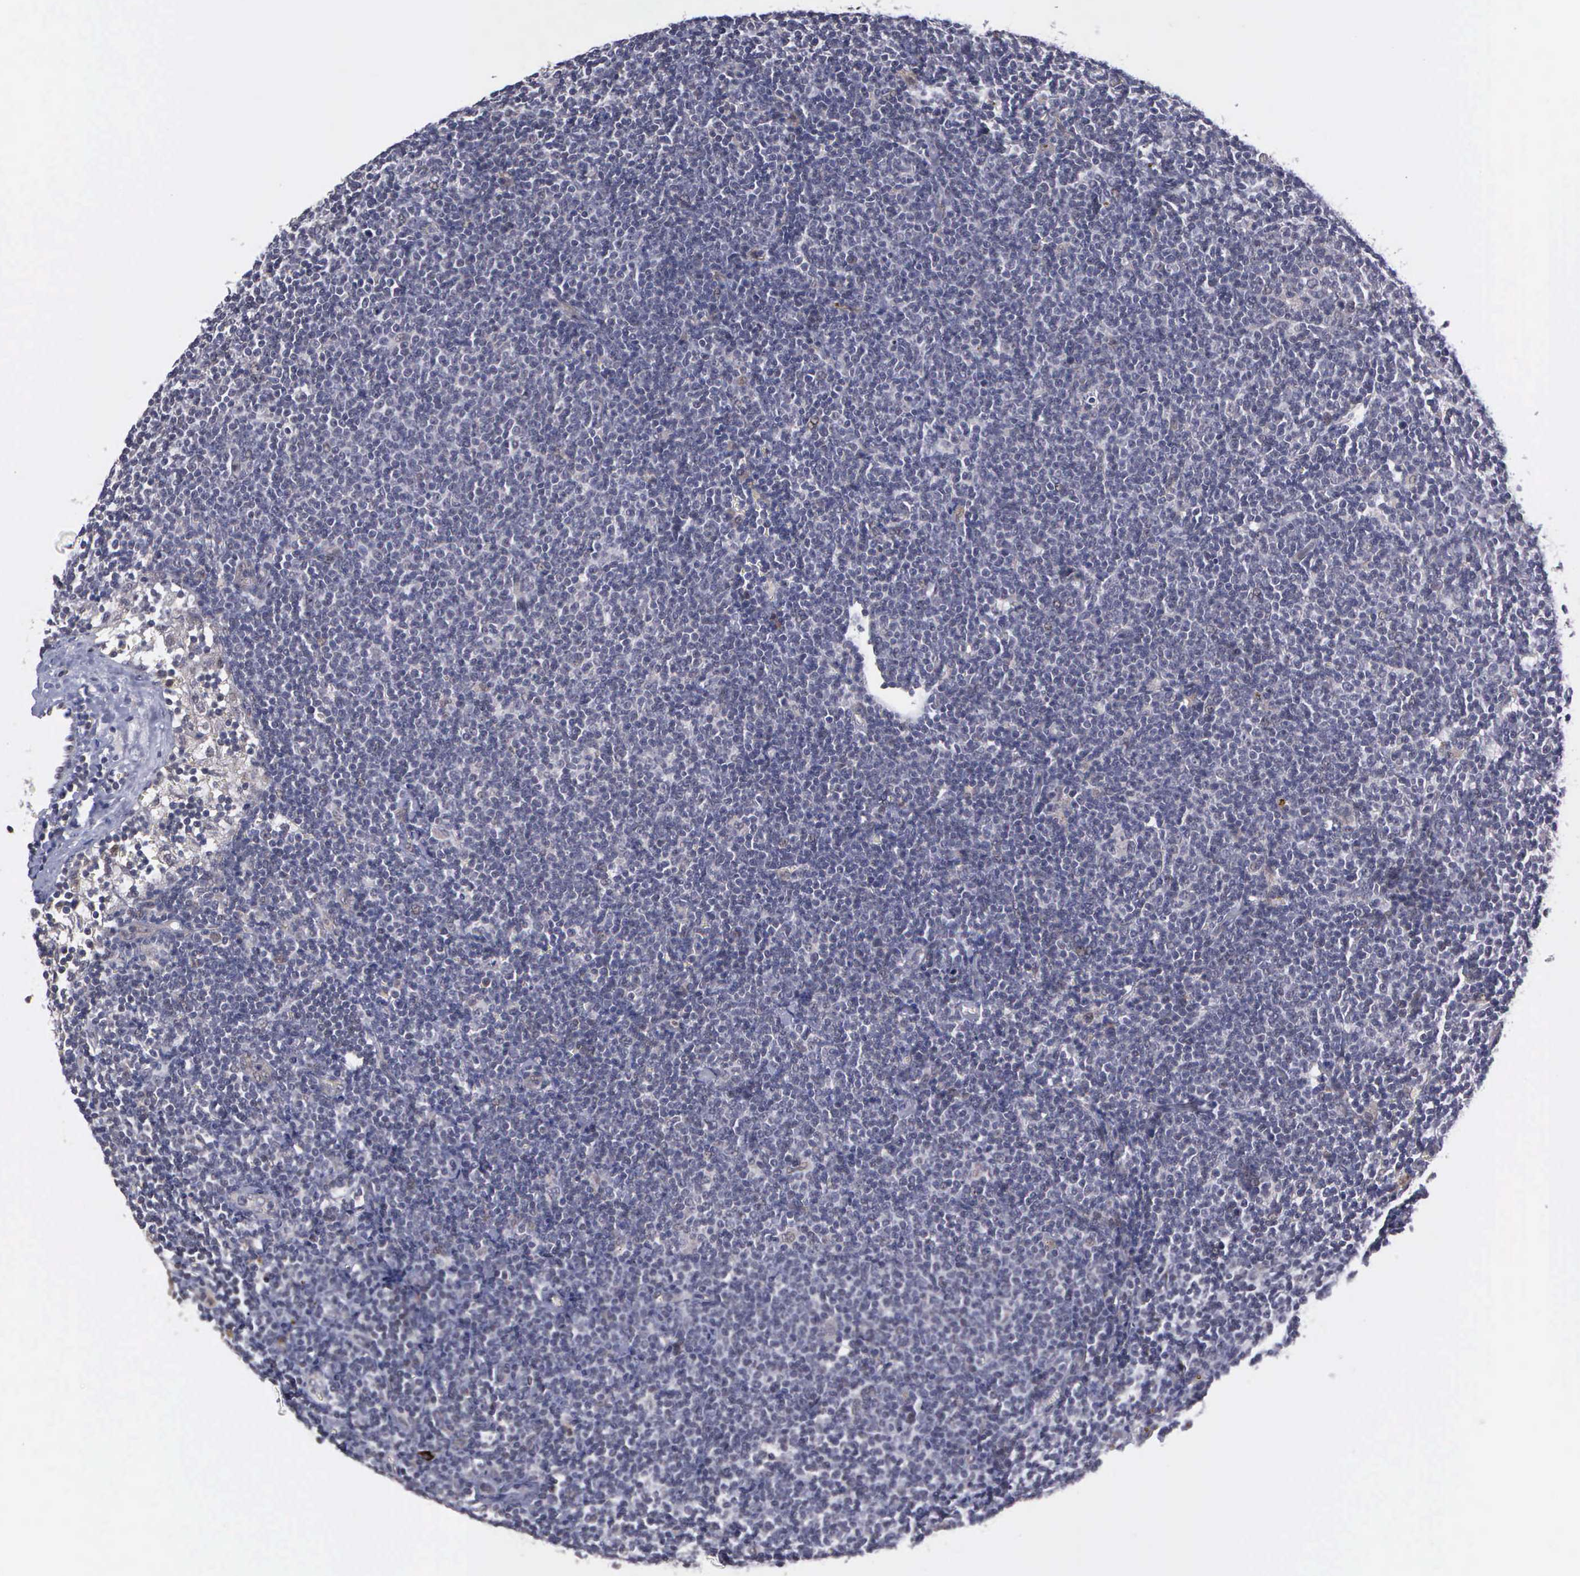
{"staining": {"intensity": "weak", "quantity": "<25%", "location": "cytoplasmic/membranous"}, "tissue": "lymphoma", "cell_type": "Tumor cells", "image_type": "cancer", "snomed": [{"axis": "morphology", "description": "Malignant lymphoma, non-Hodgkin's type, Low grade"}, {"axis": "topography", "description": "Lymph node"}], "caption": "High power microscopy micrograph of an immunohistochemistry histopathology image of low-grade malignant lymphoma, non-Hodgkin's type, revealing no significant expression in tumor cells.", "gene": "MAP3K9", "patient": {"sex": "male", "age": 65}}